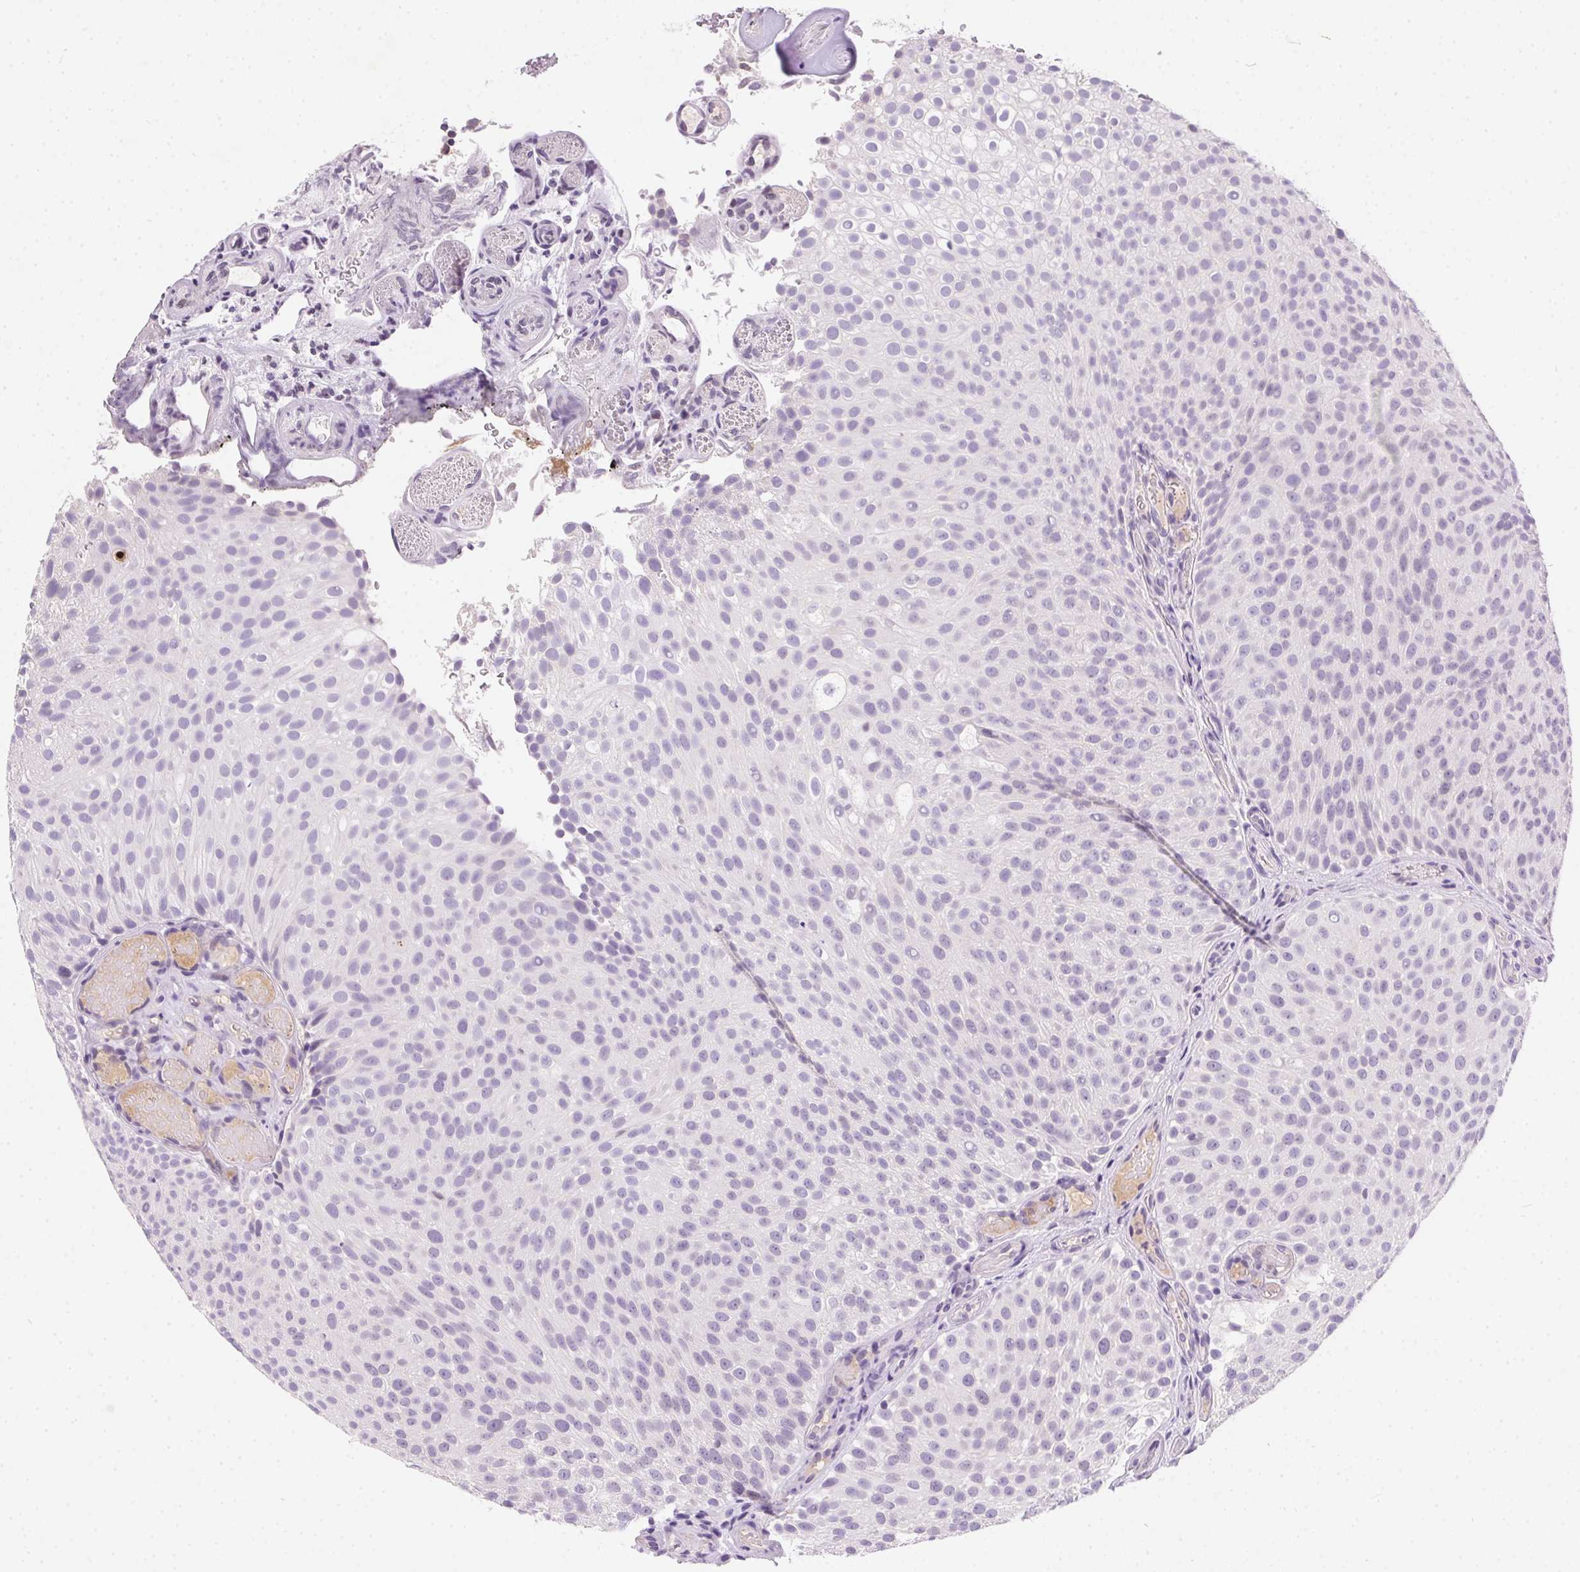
{"staining": {"intensity": "negative", "quantity": "none", "location": "none"}, "tissue": "urothelial cancer", "cell_type": "Tumor cells", "image_type": "cancer", "snomed": [{"axis": "morphology", "description": "Urothelial carcinoma, Low grade"}, {"axis": "topography", "description": "Urinary bladder"}], "caption": "Low-grade urothelial carcinoma was stained to show a protein in brown. There is no significant positivity in tumor cells.", "gene": "SSTR4", "patient": {"sex": "male", "age": 78}}